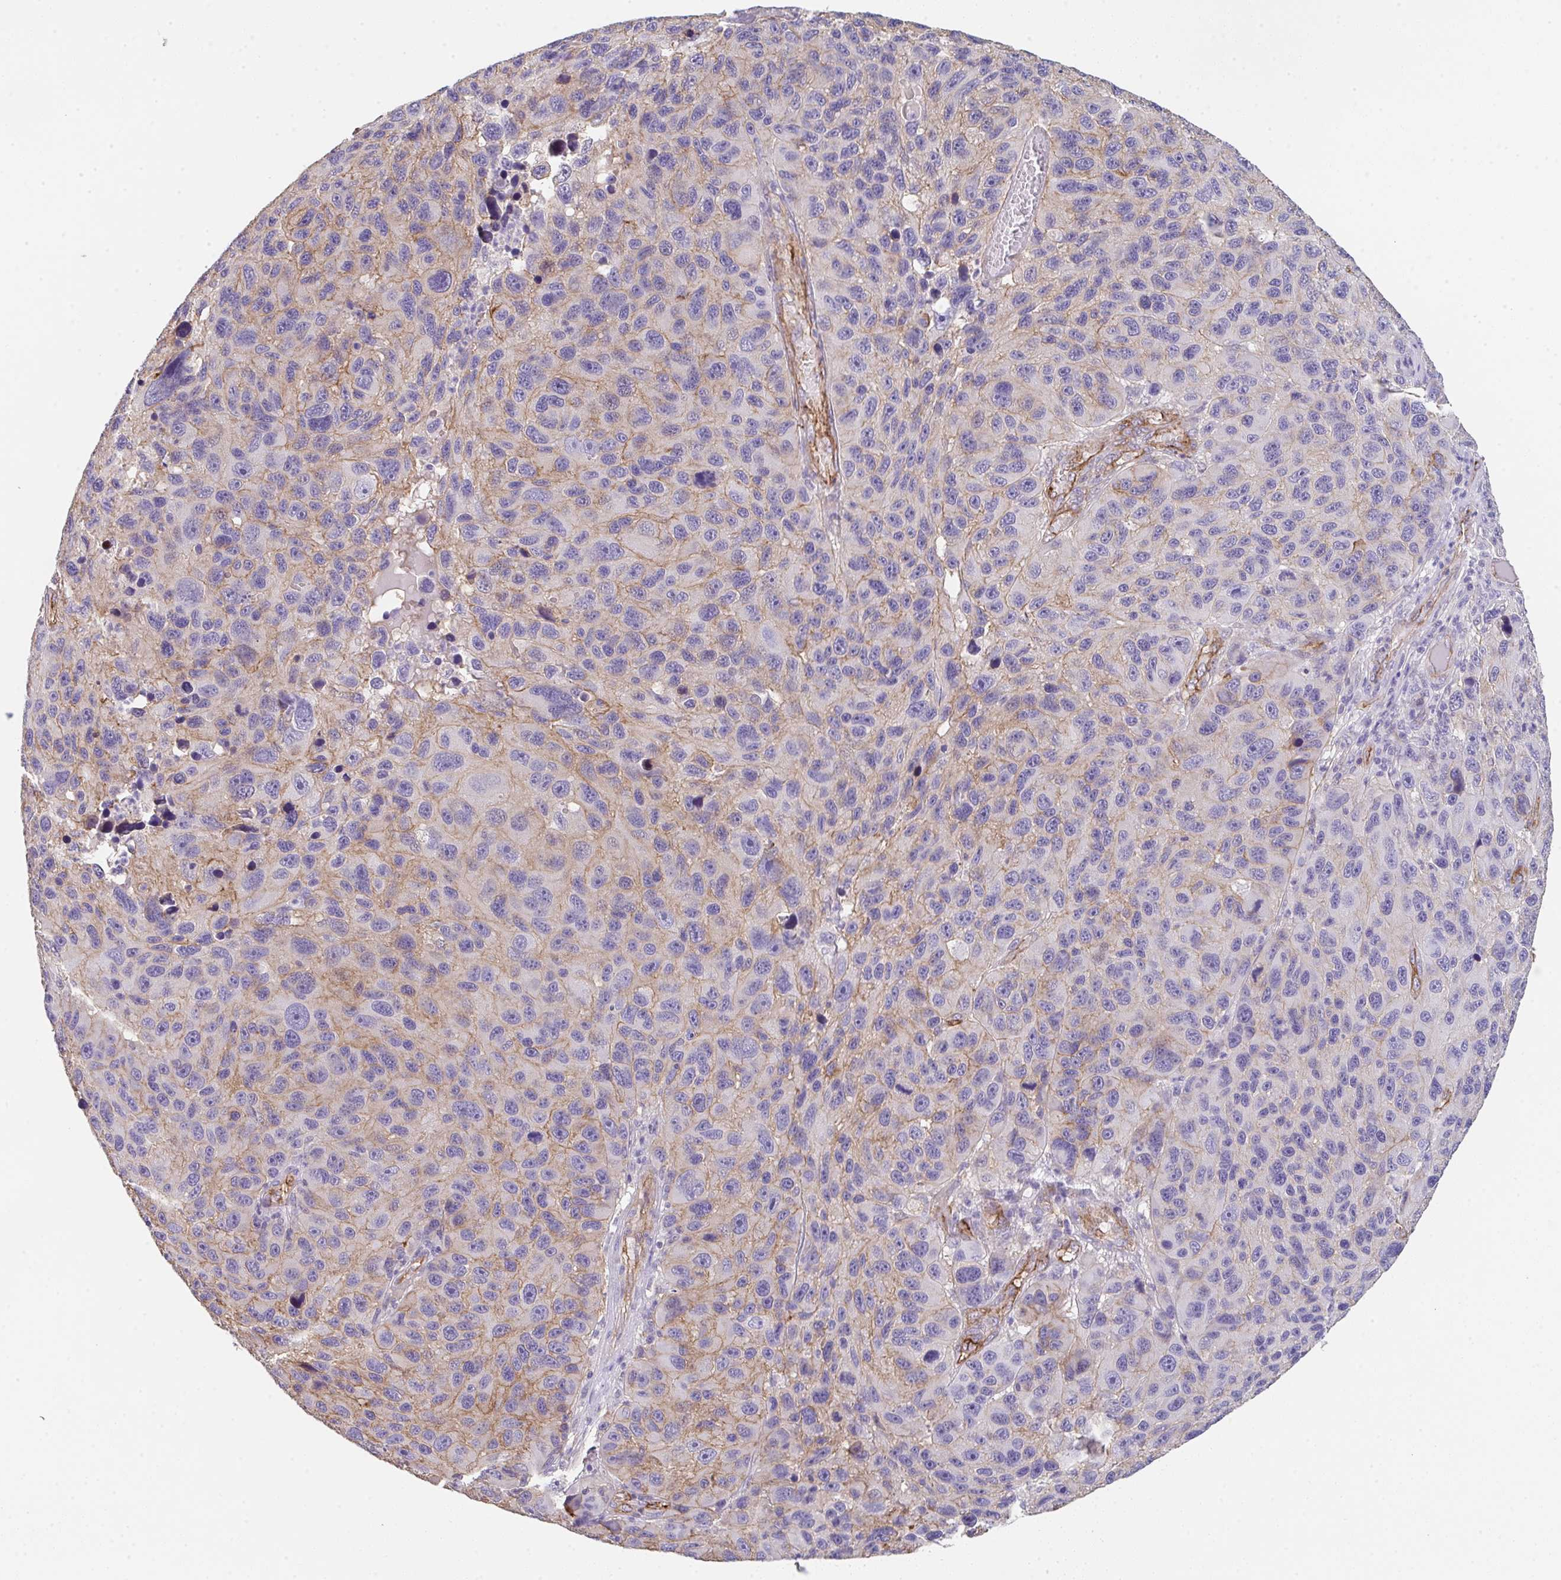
{"staining": {"intensity": "weak", "quantity": "25%-75%", "location": "cytoplasmic/membranous"}, "tissue": "melanoma", "cell_type": "Tumor cells", "image_type": "cancer", "snomed": [{"axis": "morphology", "description": "Malignant melanoma, NOS"}, {"axis": "topography", "description": "Skin"}], "caption": "Protein staining of melanoma tissue reveals weak cytoplasmic/membranous positivity in about 25%-75% of tumor cells.", "gene": "DBN1", "patient": {"sex": "male", "age": 53}}